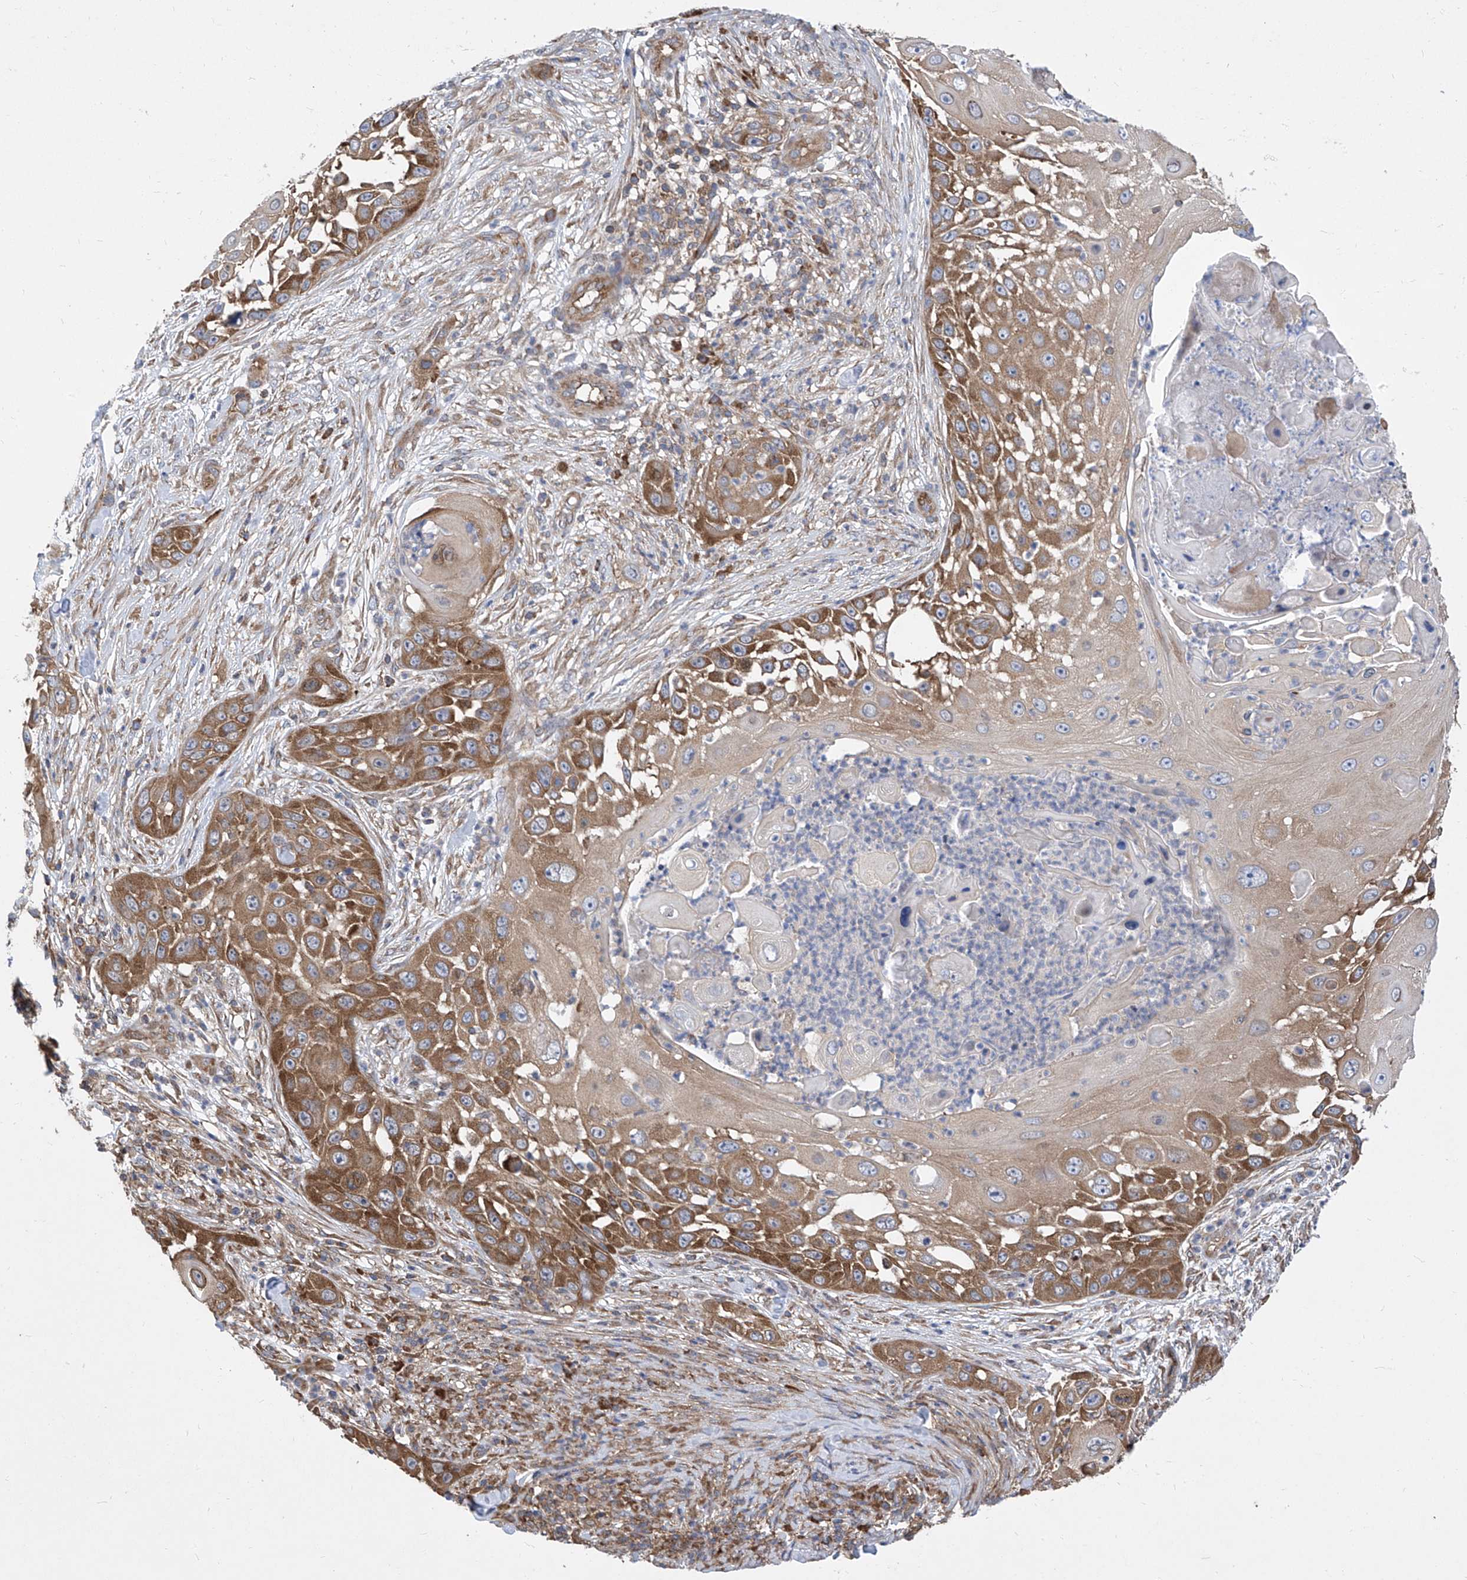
{"staining": {"intensity": "moderate", "quantity": ">75%", "location": "cytoplasmic/membranous"}, "tissue": "skin cancer", "cell_type": "Tumor cells", "image_type": "cancer", "snomed": [{"axis": "morphology", "description": "Squamous cell carcinoma, NOS"}, {"axis": "topography", "description": "Skin"}], "caption": "The histopathology image displays immunohistochemical staining of squamous cell carcinoma (skin). There is moderate cytoplasmic/membranous staining is appreciated in approximately >75% of tumor cells.", "gene": "EIF3M", "patient": {"sex": "female", "age": 44}}